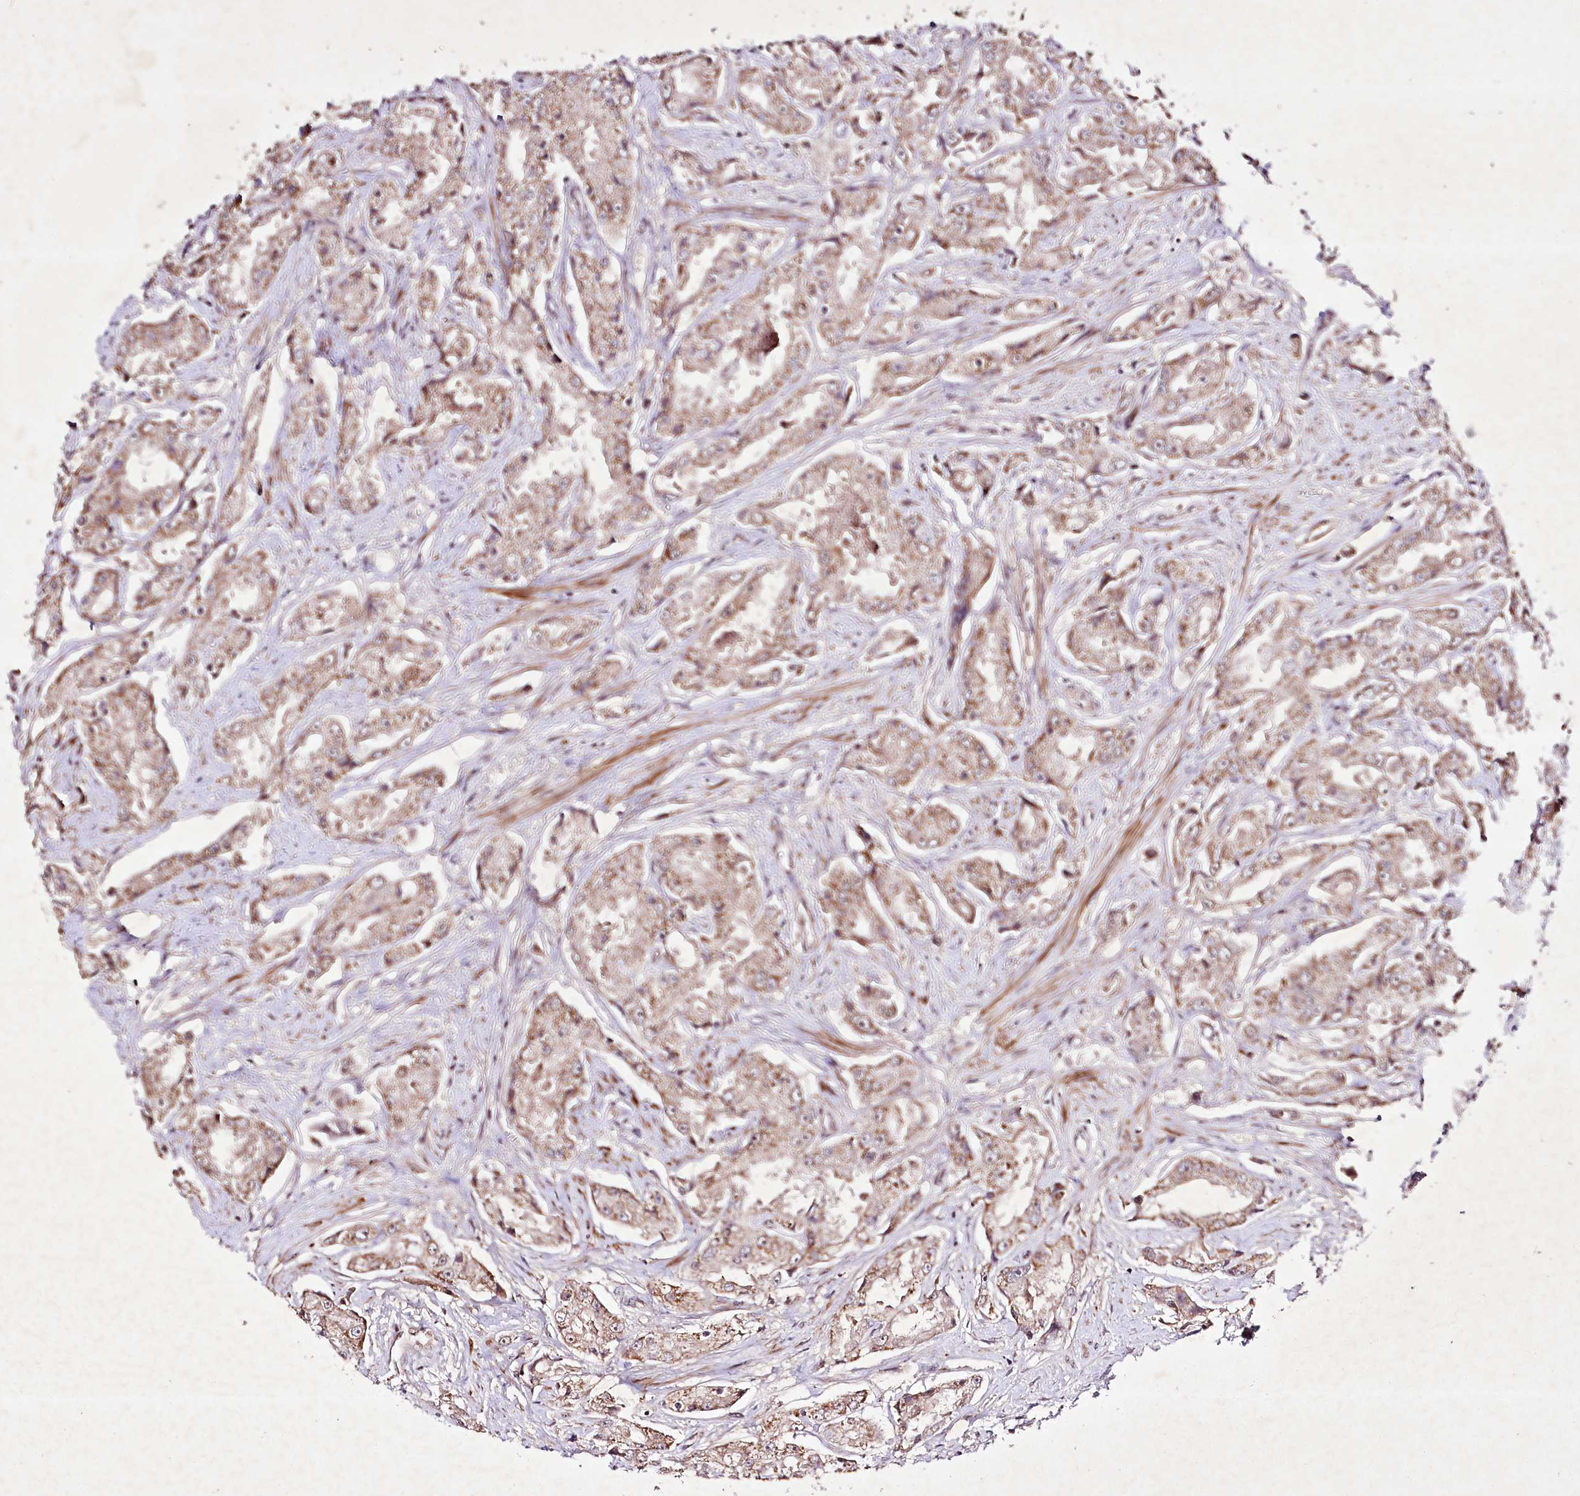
{"staining": {"intensity": "weak", "quantity": ">75%", "location": "cytoplasmic/membranous,nuclear"}, "tissue": "prostate cancer", "cell_type": "Tumor cells", "image_type": "cancer", "snomed": [{"axis": "morphology", "description": "Adenocarcinoma, High grade"}, {"axis": "topography", "description": "Prostate"}], "caption": "IHC micrograph of neoplastic tissue: prostate cancer stained using immunohistochemistry exhibits low levels of weak protein expression localized specifically in the cytoplasmic/membranous and nuclear of tumor cells, appearing as a cytoplasmic/membranous and nuclear brown color.", "gene": "DMP1", "patient": {"sex": "male", "age": 73}}